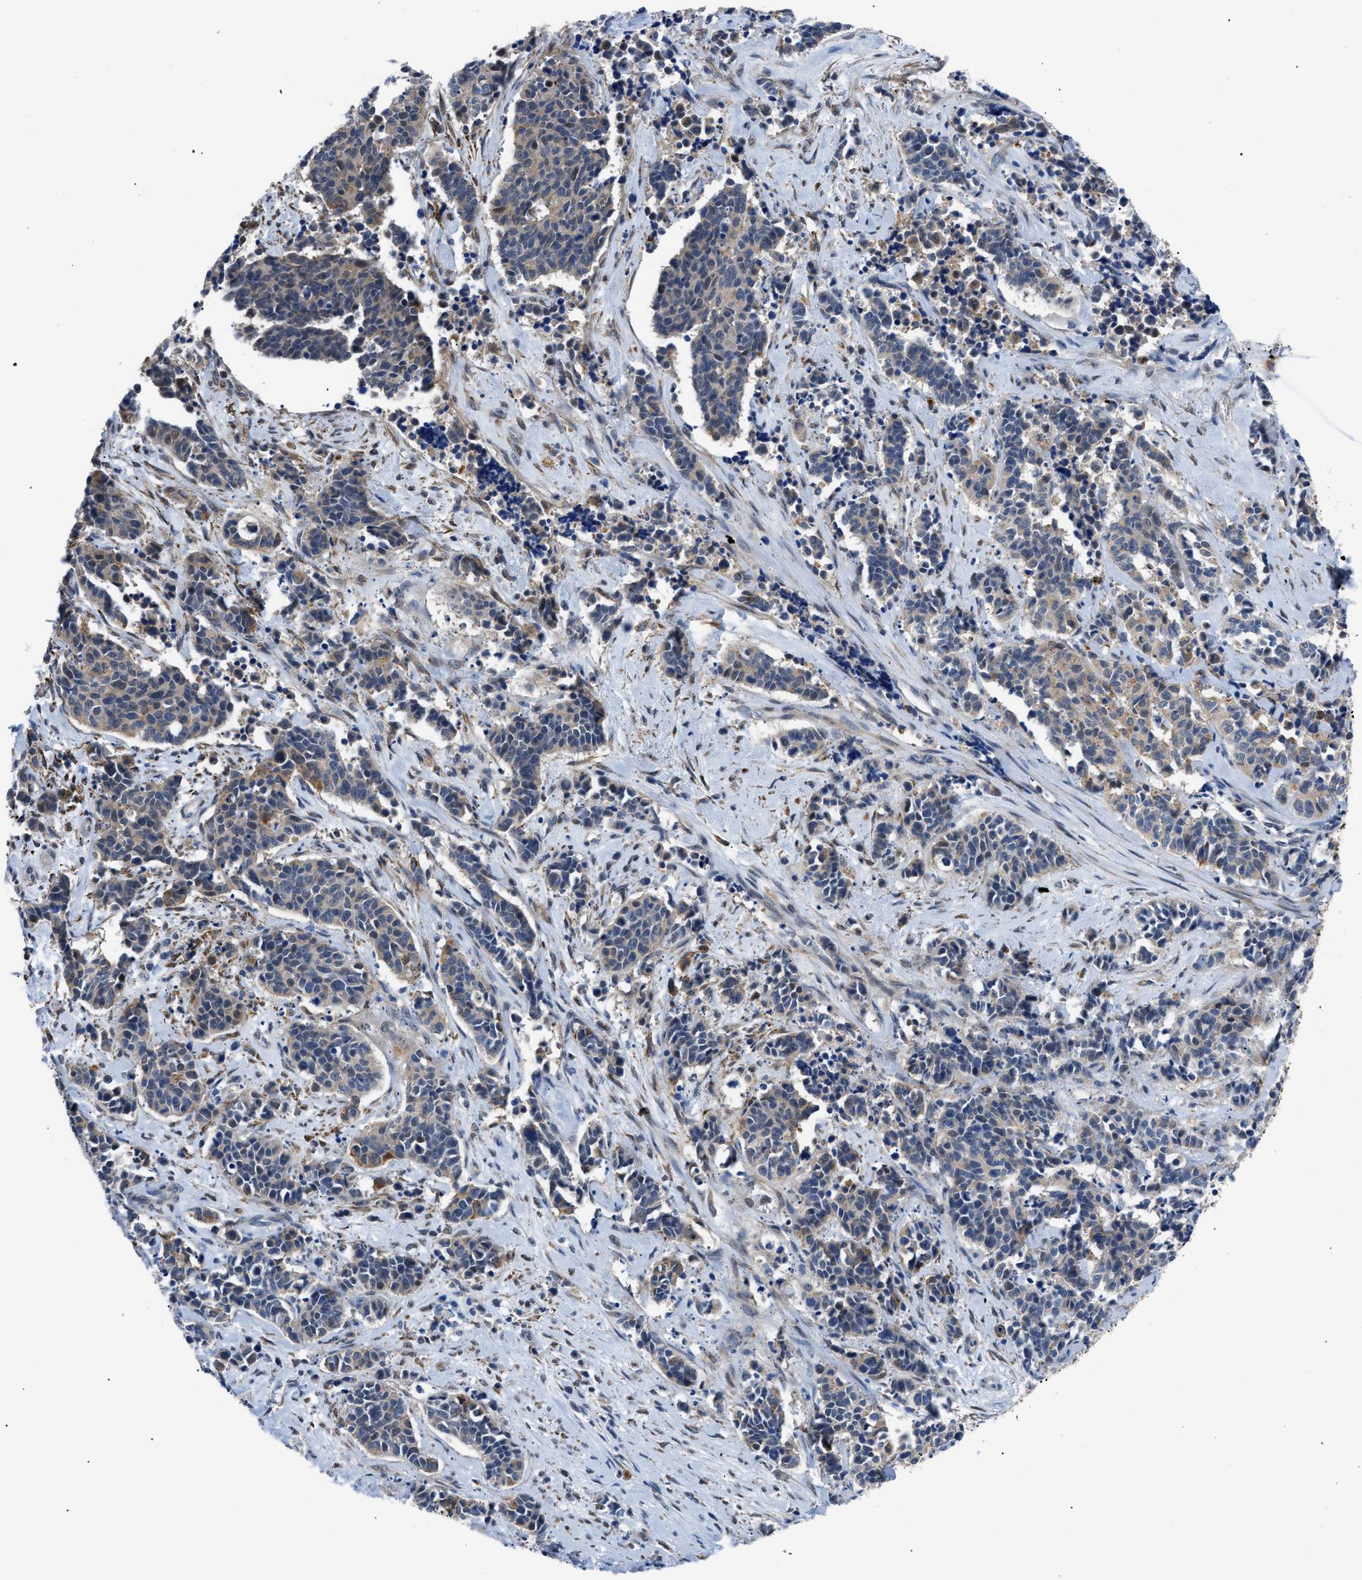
{"staining": {"intensity": "weak", "quantity": "25%-75%", "location": "cytoplasmic/membranous"}, "tissue": "cervical cancer", "cell_type": "Tumor cells", "image_type": "cancer", "snomed": [{"axis": "morphology", "description": "Squamous cell carcinoma, NOS"}, {"axis": "topography", "description": "Cervix"}], "caption": "Immunohistochemistry (DAB (3,3'-diaminobenzidine)) staining of cervical cancer (squamous cell carcinoma) shows weak cytoplasmic/membranous protein staining in about 25%-75% of tumor cells.", "gene": "TMEM45B", "patient": {"sex": "female", "age": 35}}